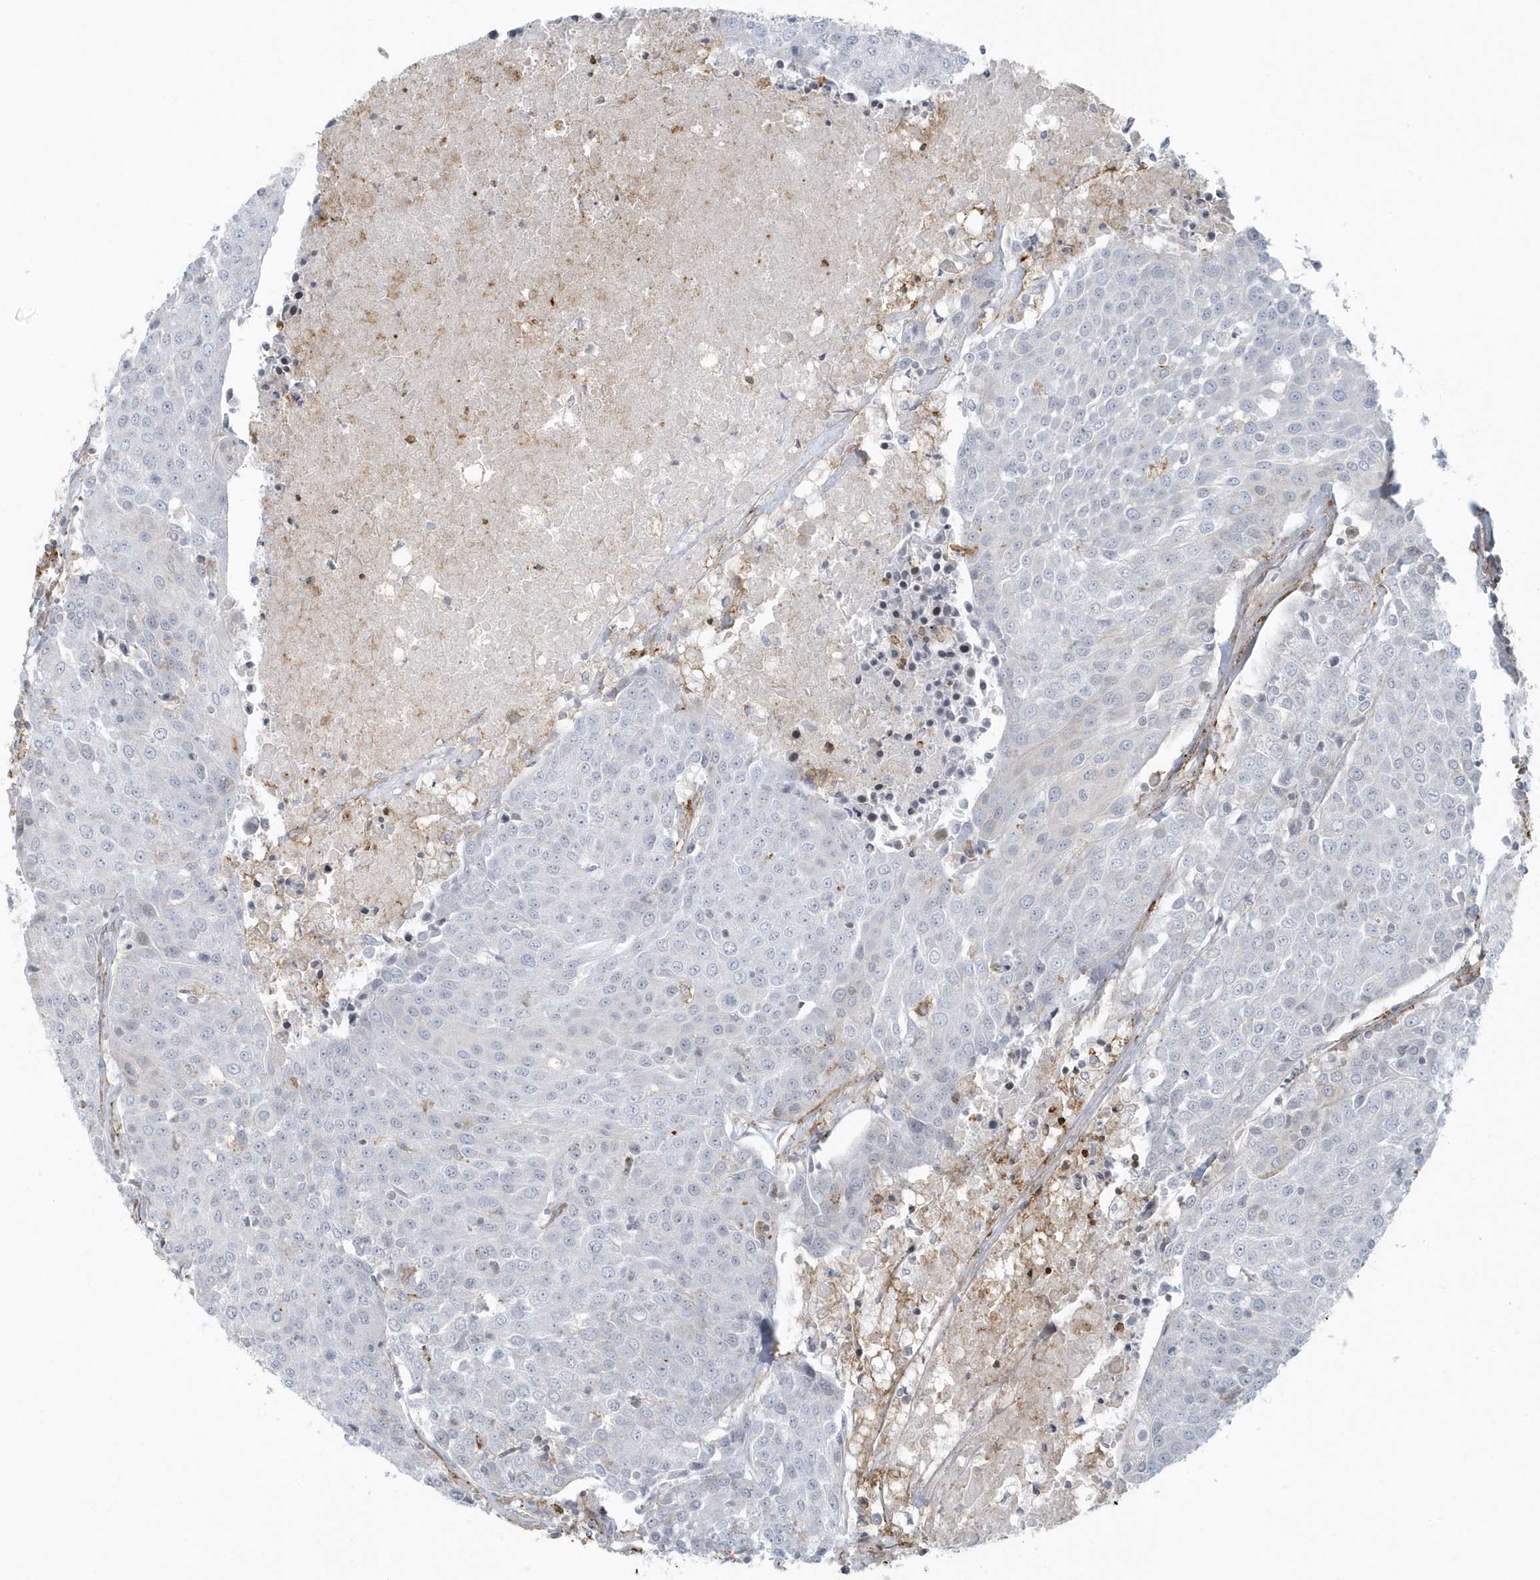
{"staining": {"intensity": "negative", "quantity": "none", "location": "none"}, "tissue": "urothelial cancer", "cell_type": "Tumor cells", "image_type": "cancer", "snomed": [{"axis": "morphology", "description": "Urothelial carcinoma, High grade"}, {"axis": "topography", "description": "Urinary bladder"}], "caption": "Immunohistochemical staining of urothelial cancer exhibits no significant expression in tumor cells.", "gene": "CACNB2", "patient": {"sex": "female", "age": 85}}